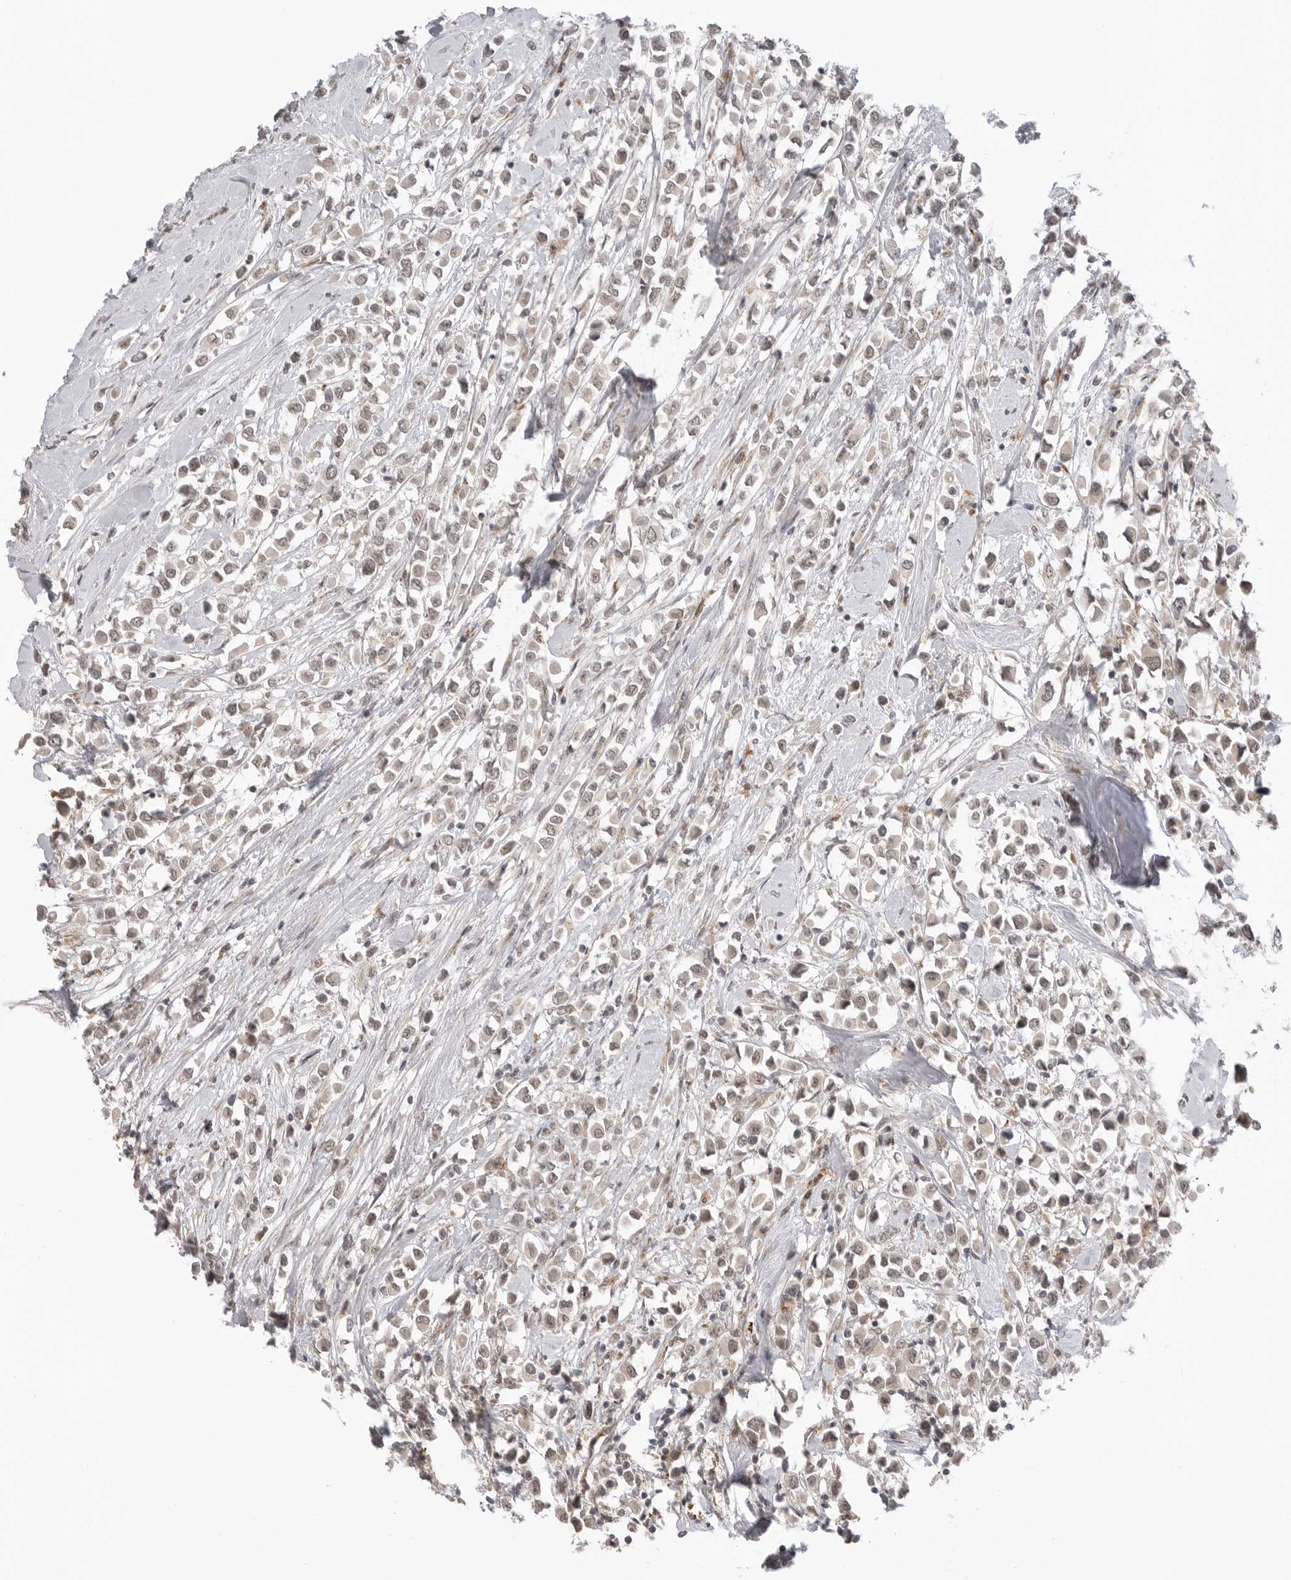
{"staining": {"intensity": "weak", "quantity": "25%-75%", "location": "cytoplasmic/membranous"}, "tissue": "breast cancer", "cell_type": "Tumor cells", "image_type": "cancer", "snomed": [{"axis": "morphology", "description": "Duct carcinoma"}, {"axis": "topography", "description": "Breast"}], "caption": "Breast cancer stained with immunohistochemistry demonstrates weak cytoplasmic/membranous positivity in about 25%-75% of tumor cells. (IHC, brightfield microscopy, high magnification).", "gene": "KALRN", "patient": {"sex": "female", "age": 61}}